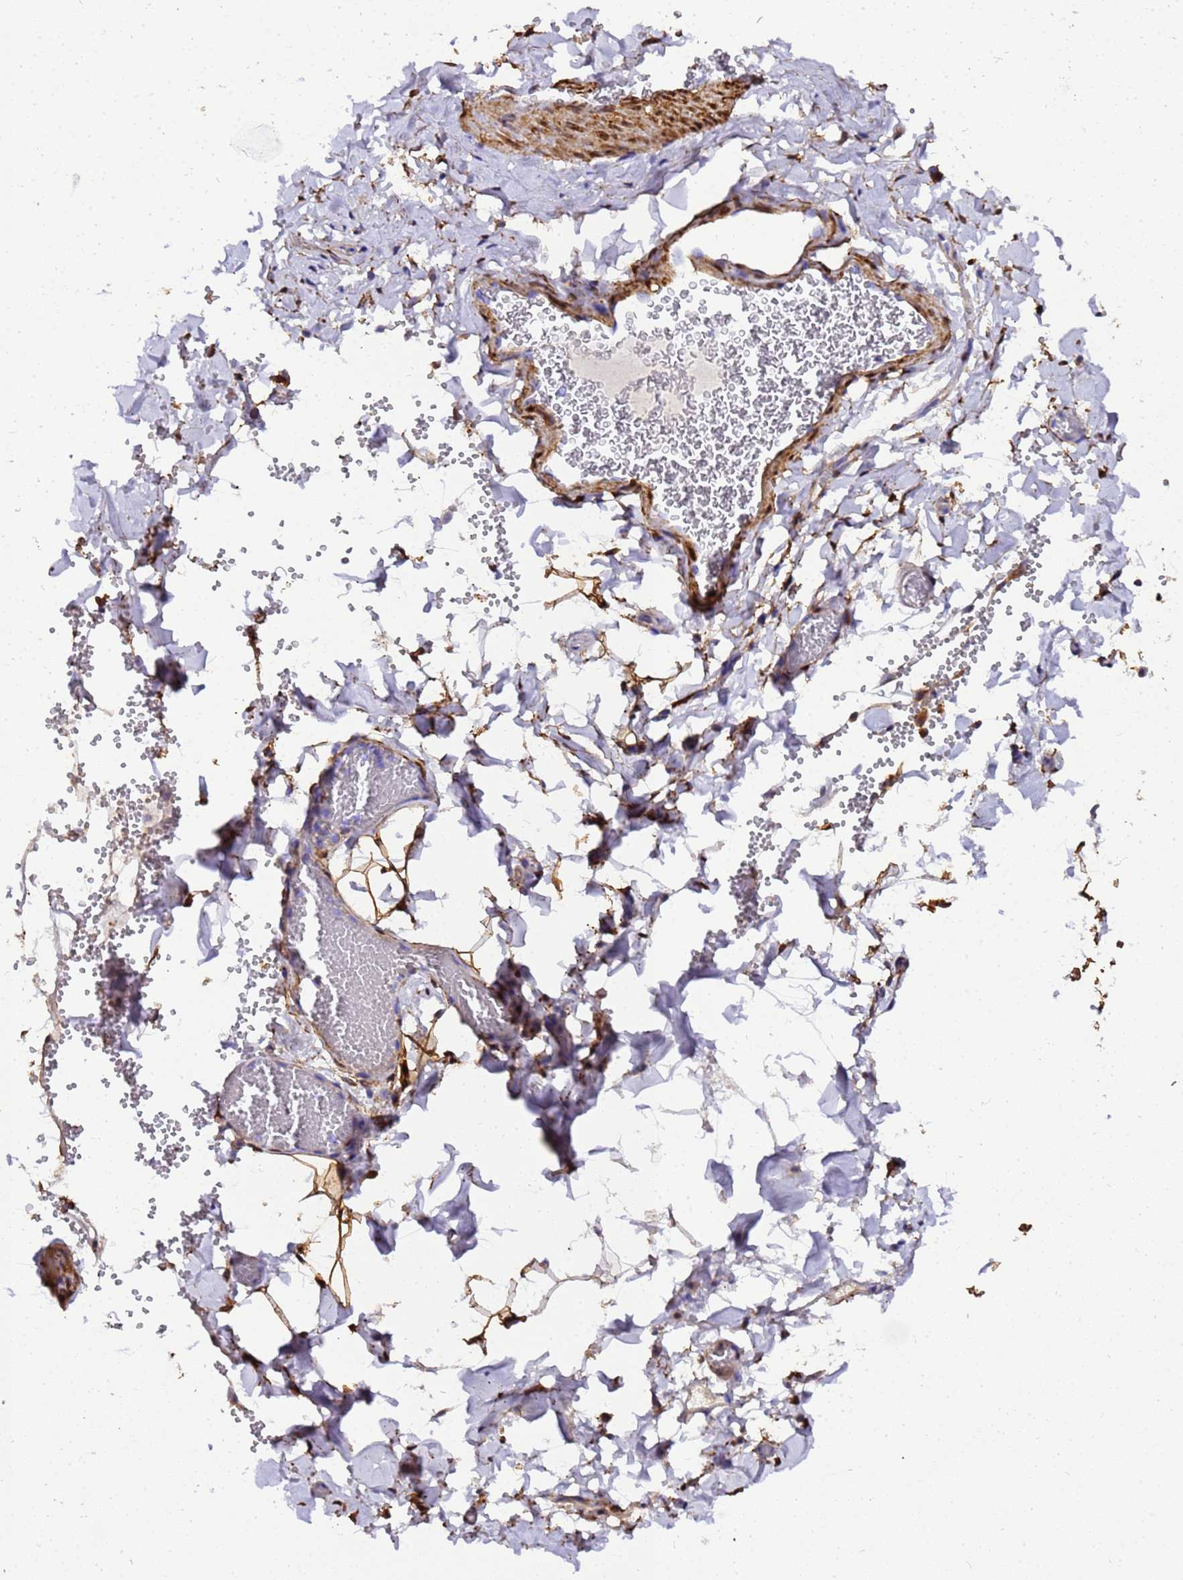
{"staining": {"intensity": "moderate", "quantity": ">75%", "location": "cytoplasmic/membranous"}, "tissue": "adipose tissue", "cell_type": "Adipocytes", "image_type": "normal", "snomed": [{"axis": "morphology", "description": "Normal tissue, NOS"}, {"axis": "topography", "description": "Gallbladder"}, {"axis": "topography", "description": "Peripheral nerve tissue"}], "caption": "Protein staining of normal adipose tissue exhibits moderate cytoplasmic/membranous expression in about >75% of adipocytes.", "gene": "HSPB6", "patient": {"sex": "male", "age": 38}}